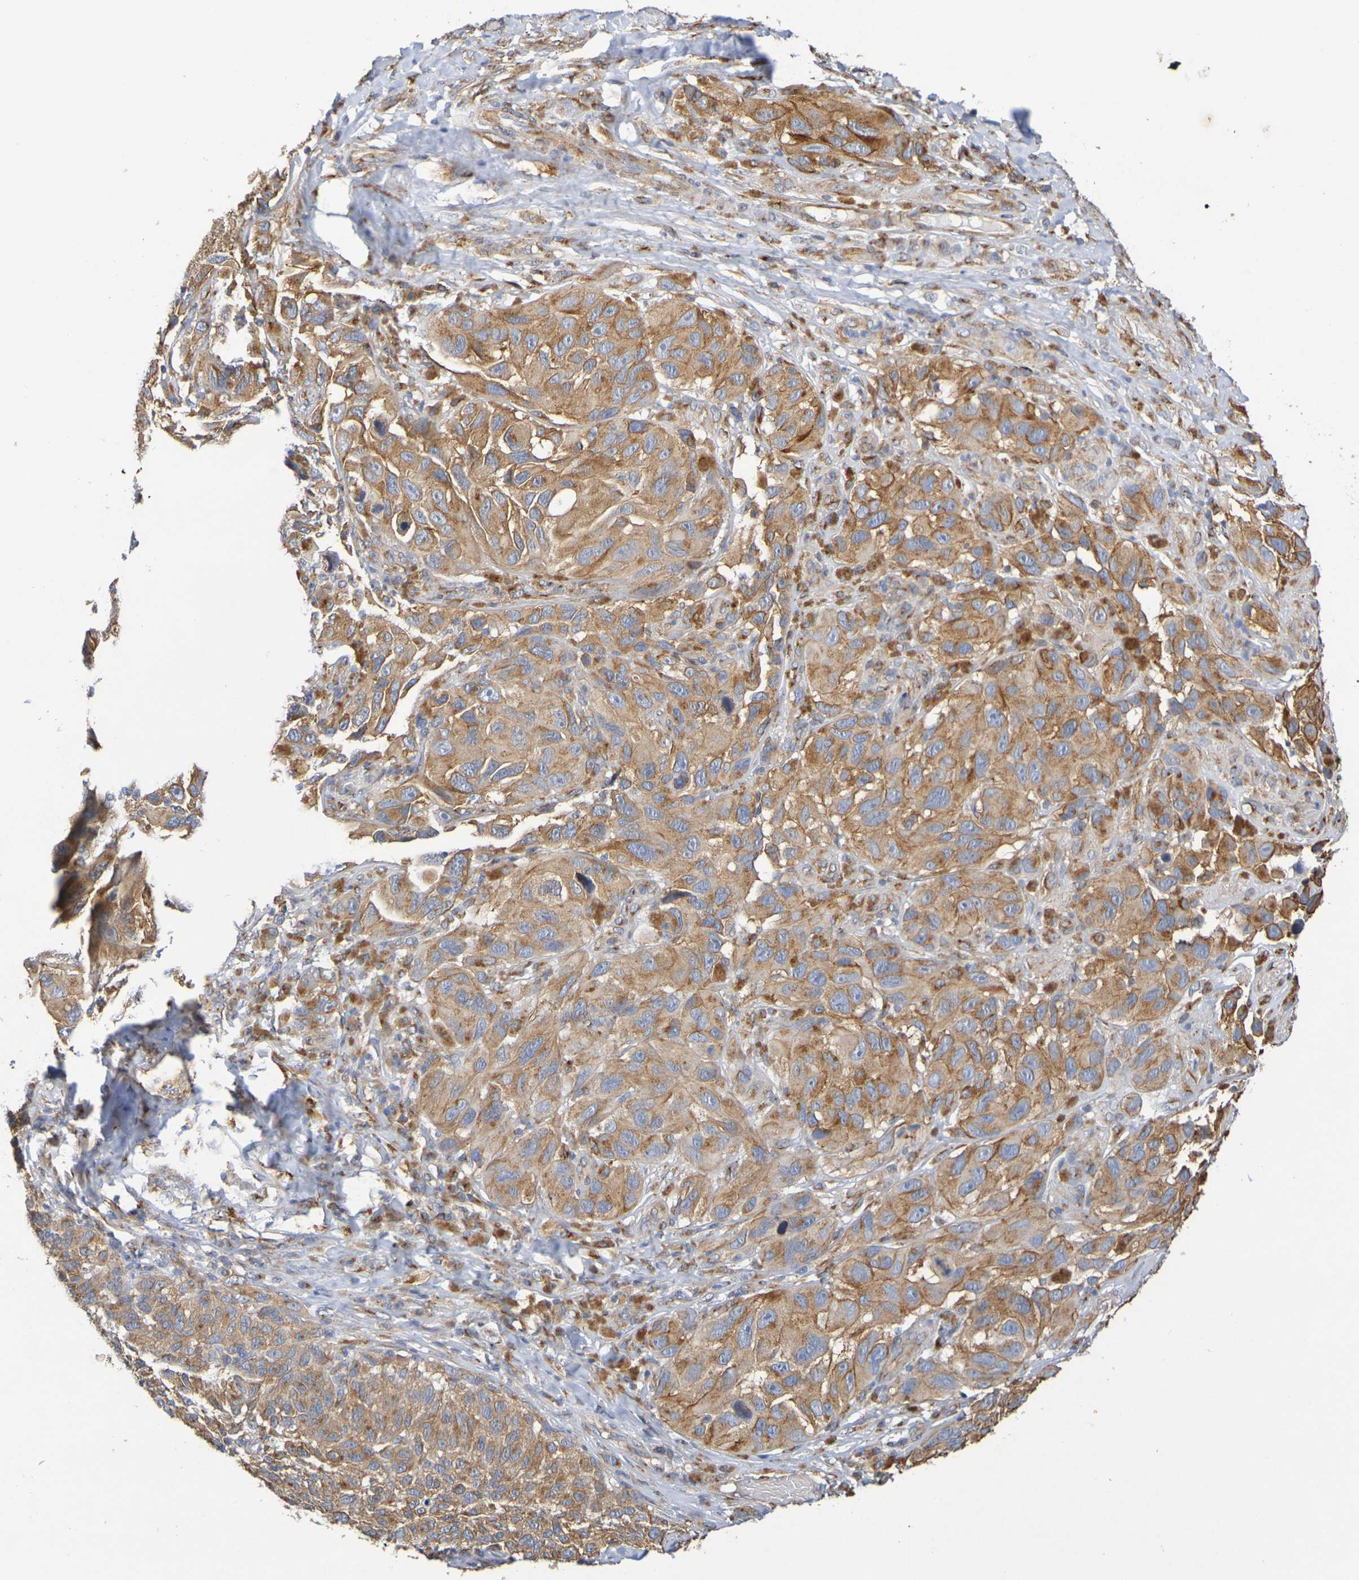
{"staining": {"intensity": "moderate", "quantity": ">75%", "location": "cytoplasmic/membranous"}, "tissue": "melanoma", "cell_type": "Tumor cells", "image_type": "cancer", "snomed": [{"axis": "morphology", "description": "Malignant melanoma, NOS"}, {"axis": "topography", "description": "Skin"}], "caption": "Moderate cytoplasmic/membranous protein positivity is seen in about >75% of tumor cells in malignant melanoma.", "gene": "DCP2", "patient": {"sex": "female", "age": 73}}